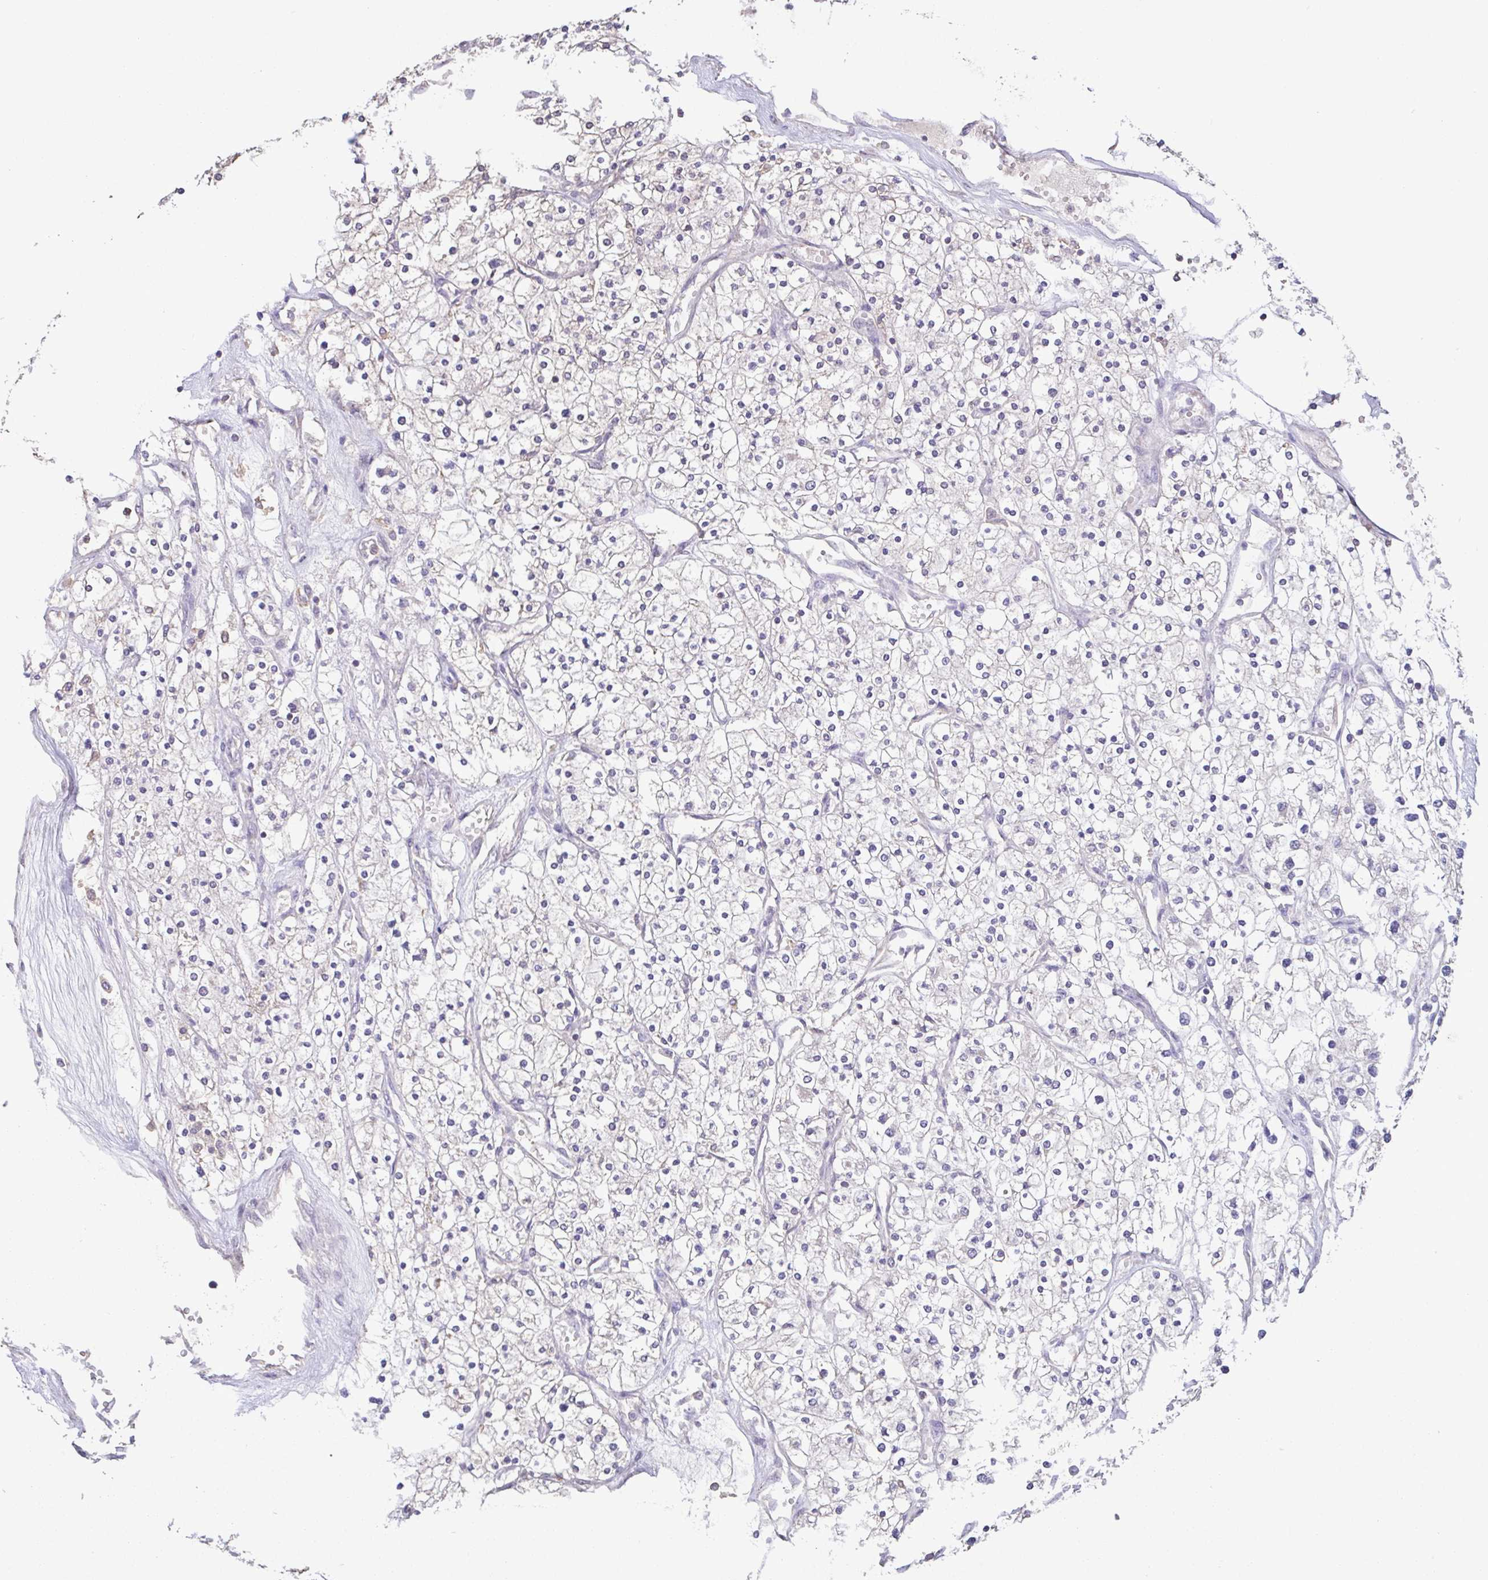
{"staining": {"intensity": "negative", "quantity": "none", "location": "none"}, "tissue": "renal cancer", "cell_type": "Tumor cells", "image_type": "cancer", "snomed": [{"axis": "morphology", "description": "Adenocarcinoma, NOS"}, {"axis": "topography", "description": "Kidney"}], "caption": "Tumor cells show no significant positivity in renal cancer (adenocarcinoma).", "gene": "ACTRT2", "patient": {"sex": "male", "age": 80}}